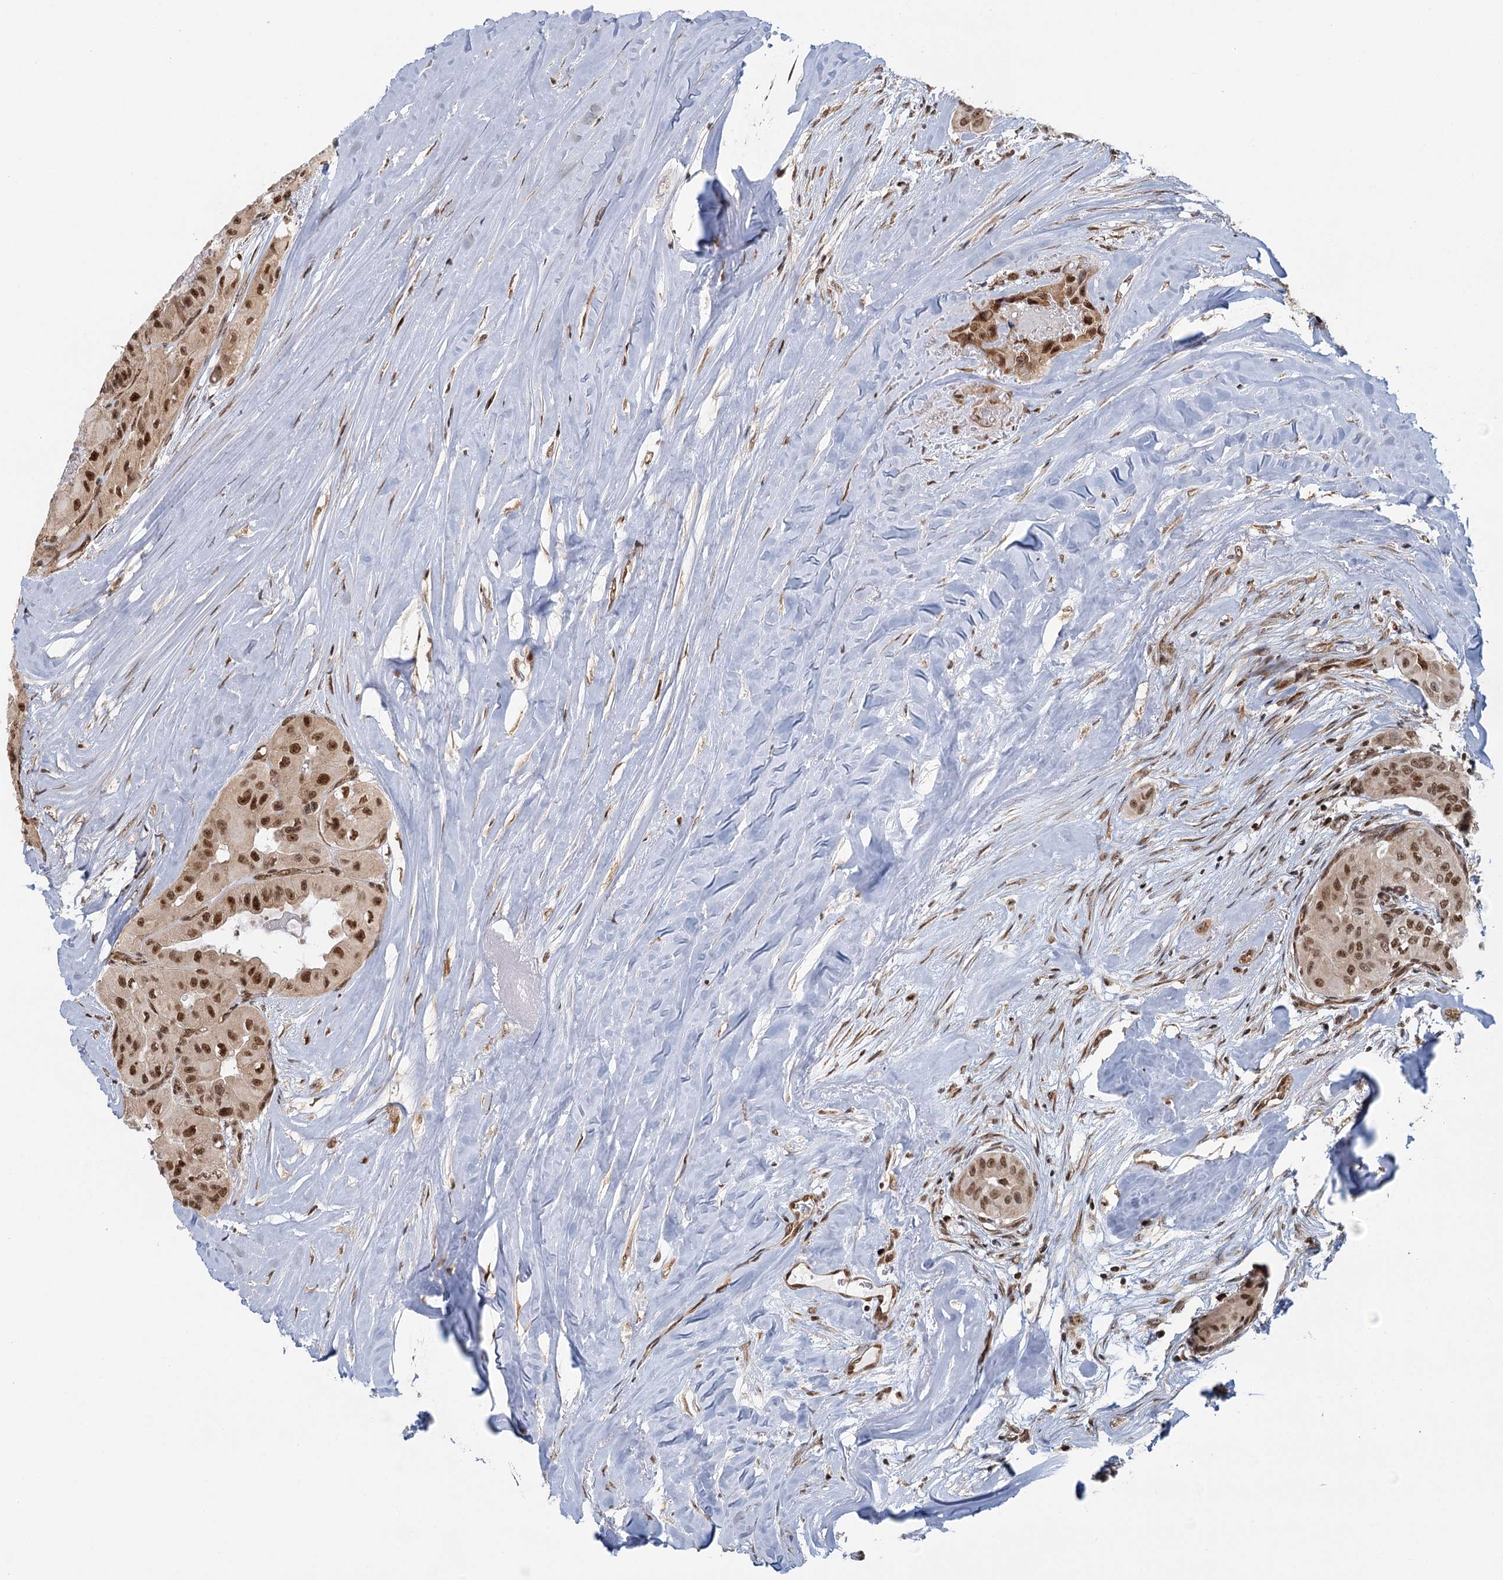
{"staining": {"intensity": "strong", "quantity": ">75%", "location": "nuclear"}, "tissue": "thyroid cancer", "cell_type": "Tumor cells", "image_type": "cancer", "snomed": [{"axis": "morphology", "description": "Papillary adenocarcinoma, NOS"}, {"axis": "topography", "description": "Thyroid gland"}], "caption": "Papillary adenocarcinoma (thyroid) stained with IHC demonstrates strong nuclear staining in approximately >75% of tumor cells.", "gene": "GPATCH11", "patient": {"sex": "female", "age": 59}}